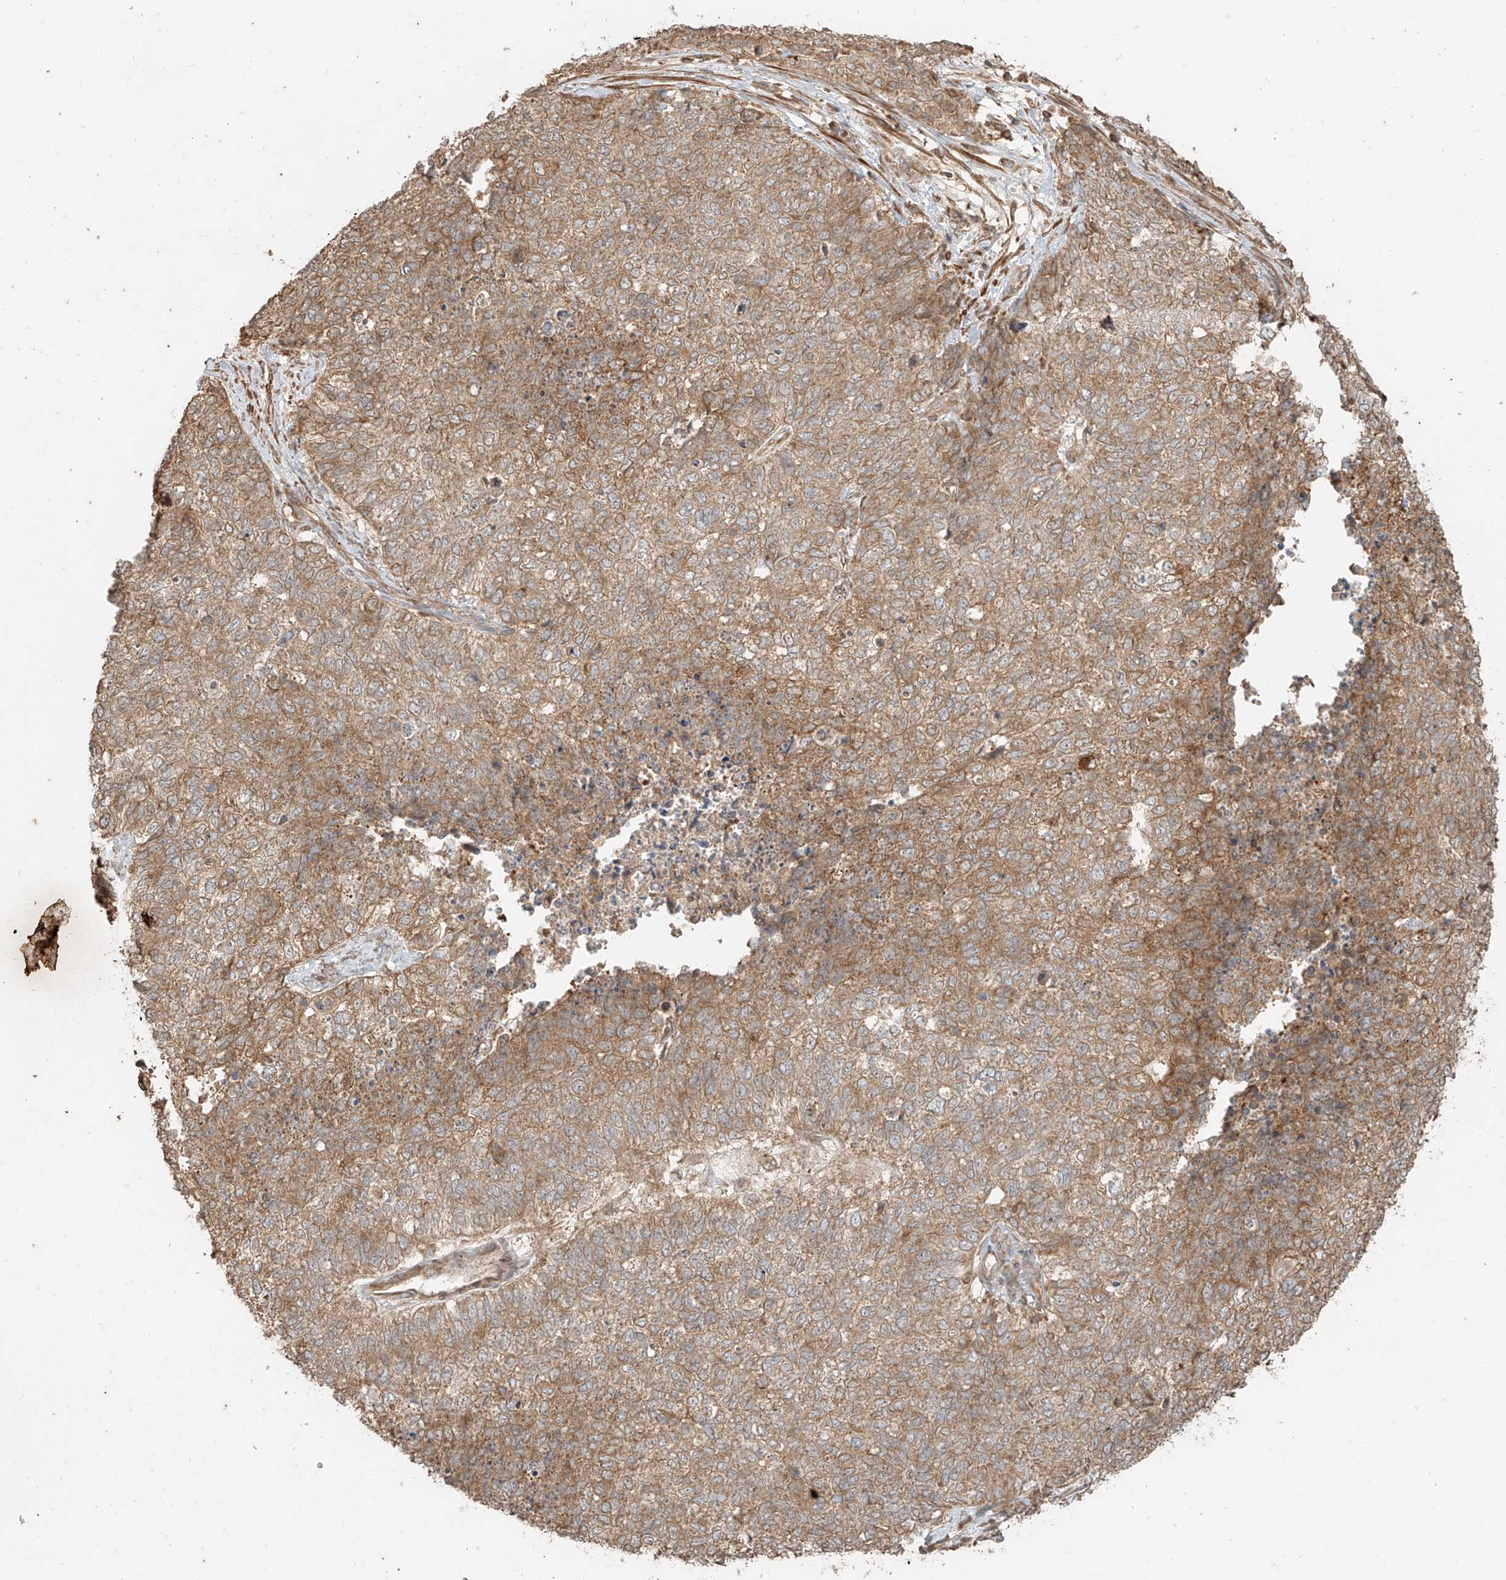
{"staining": {"intensity": "weak", "quantity": ">75%", "location": "cytoplasmic/membranous"}, "tissue": "cervical cancer", "cell_type": "Tumor cells", "image_type": "cancer", "snomed": [{"axis": "morphology", "description": "Squamous cell carcinoma, NOS"}, {"axis": "topography", "description": "Cervix"}], "caption": "This is an image of IHC staining of squamous cell carcinoma (cervical), which shows weak positivity in the cytoplasmic/membranous of tumor cells.", "gene": "ANKZF1", "patient": {"sex": "female", "age": 63}}